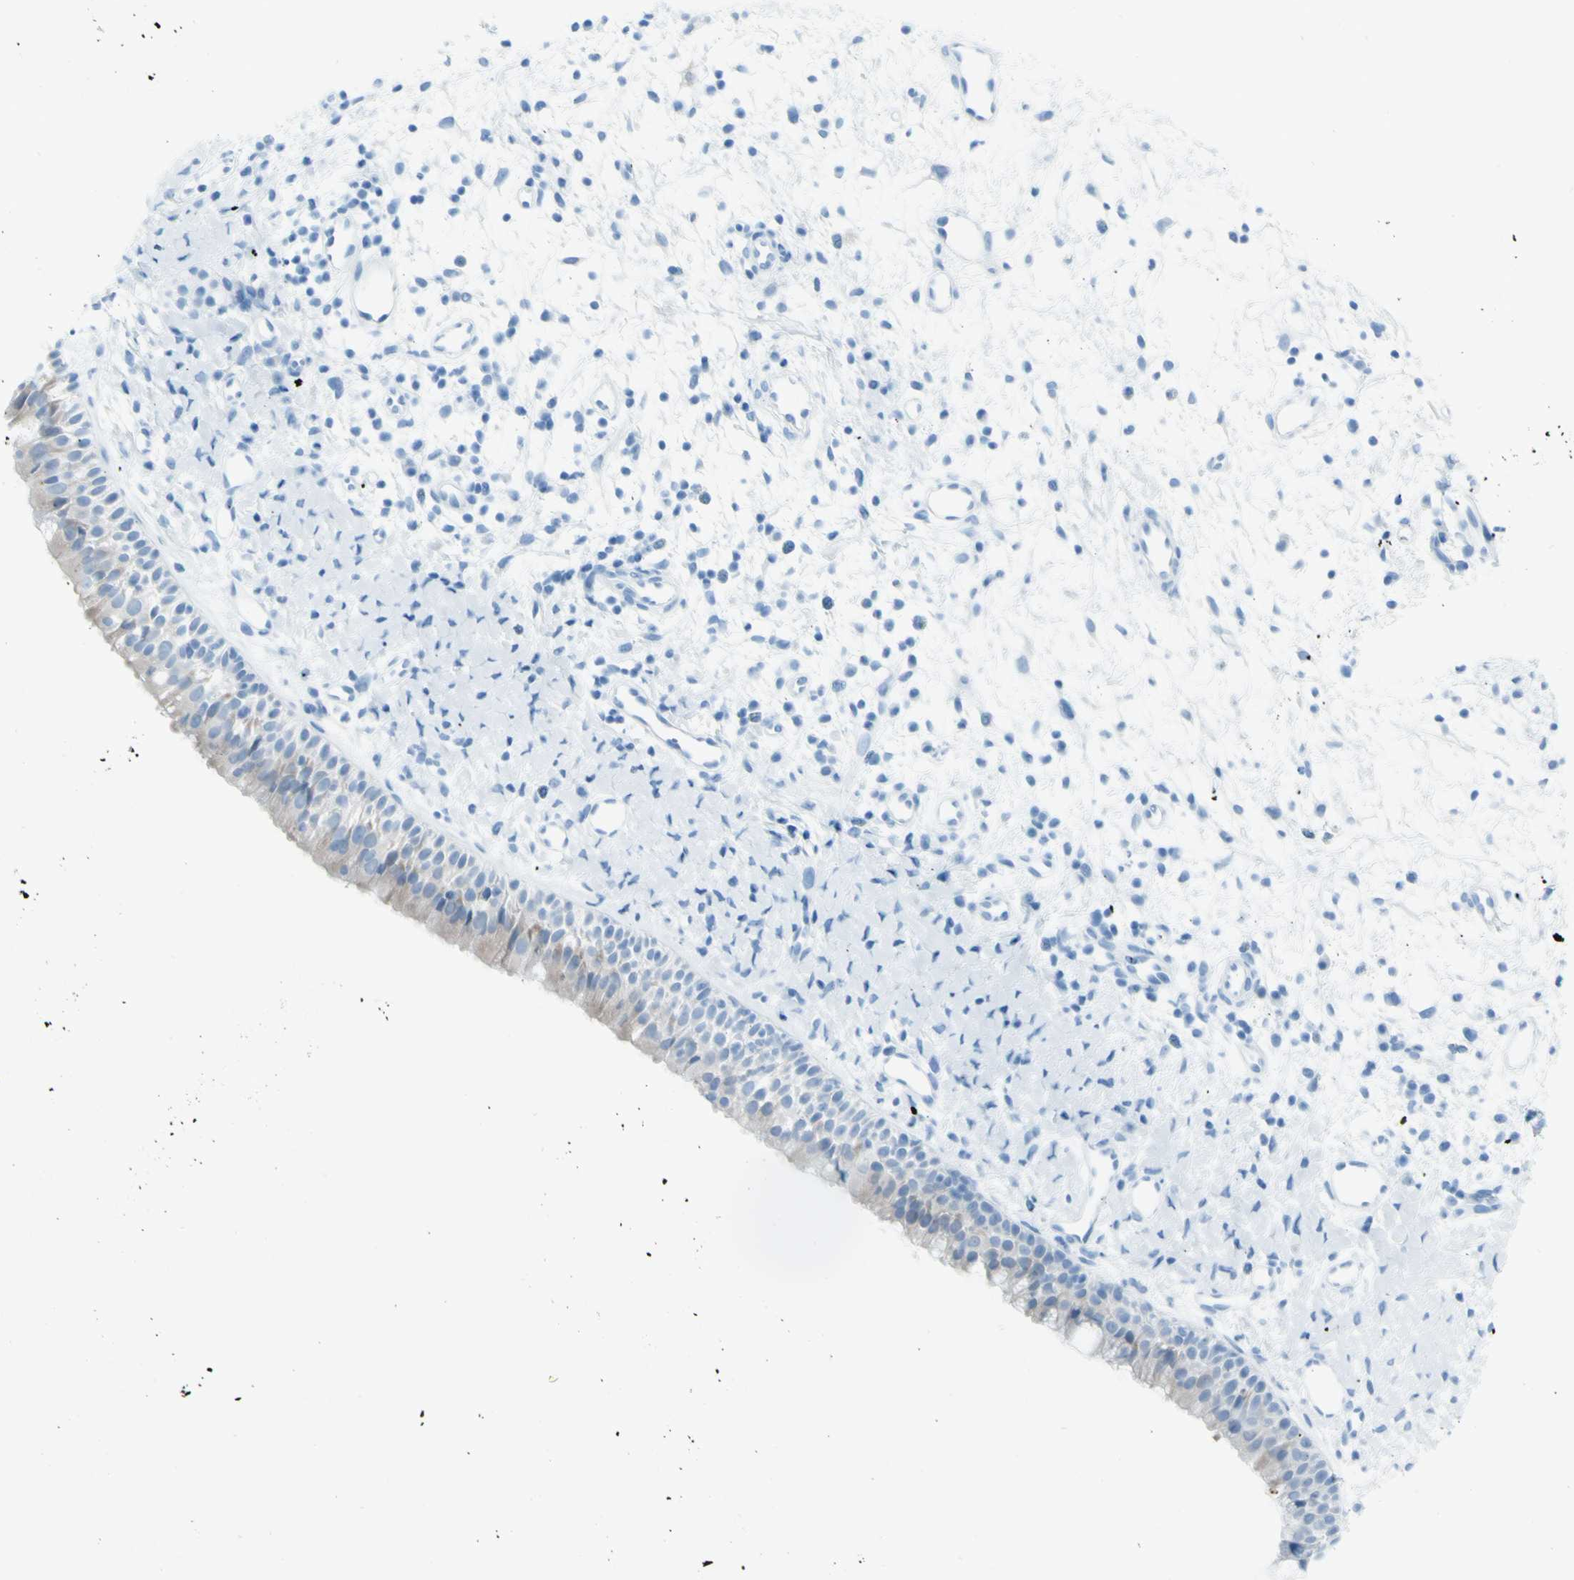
{"staining": {"intensity": "moderate", "quantity": "<25%", "location": "cytoplasmic/membranous"}, "tissue": "nasopharynx", "cell_type": "Respiratory epithelial cells", "image_type": "normal", "snomed": [{"axis": "morphology", "description": "Normal tissue, NOS"}, {"axis": "topography", "description": "Nasopharynx"}], "caption": "Respiratory epithelial cells demonstrate moderate cytoplasmic/membranous staining in about <25% of cells in unremarkable nasopharynx. (DAB (3,3'-diaminobenzidine) = brown stain, brightfield microscopy at high magnification).", "gene": "AFP", "patient": {"sex": "male", "age": 22}}